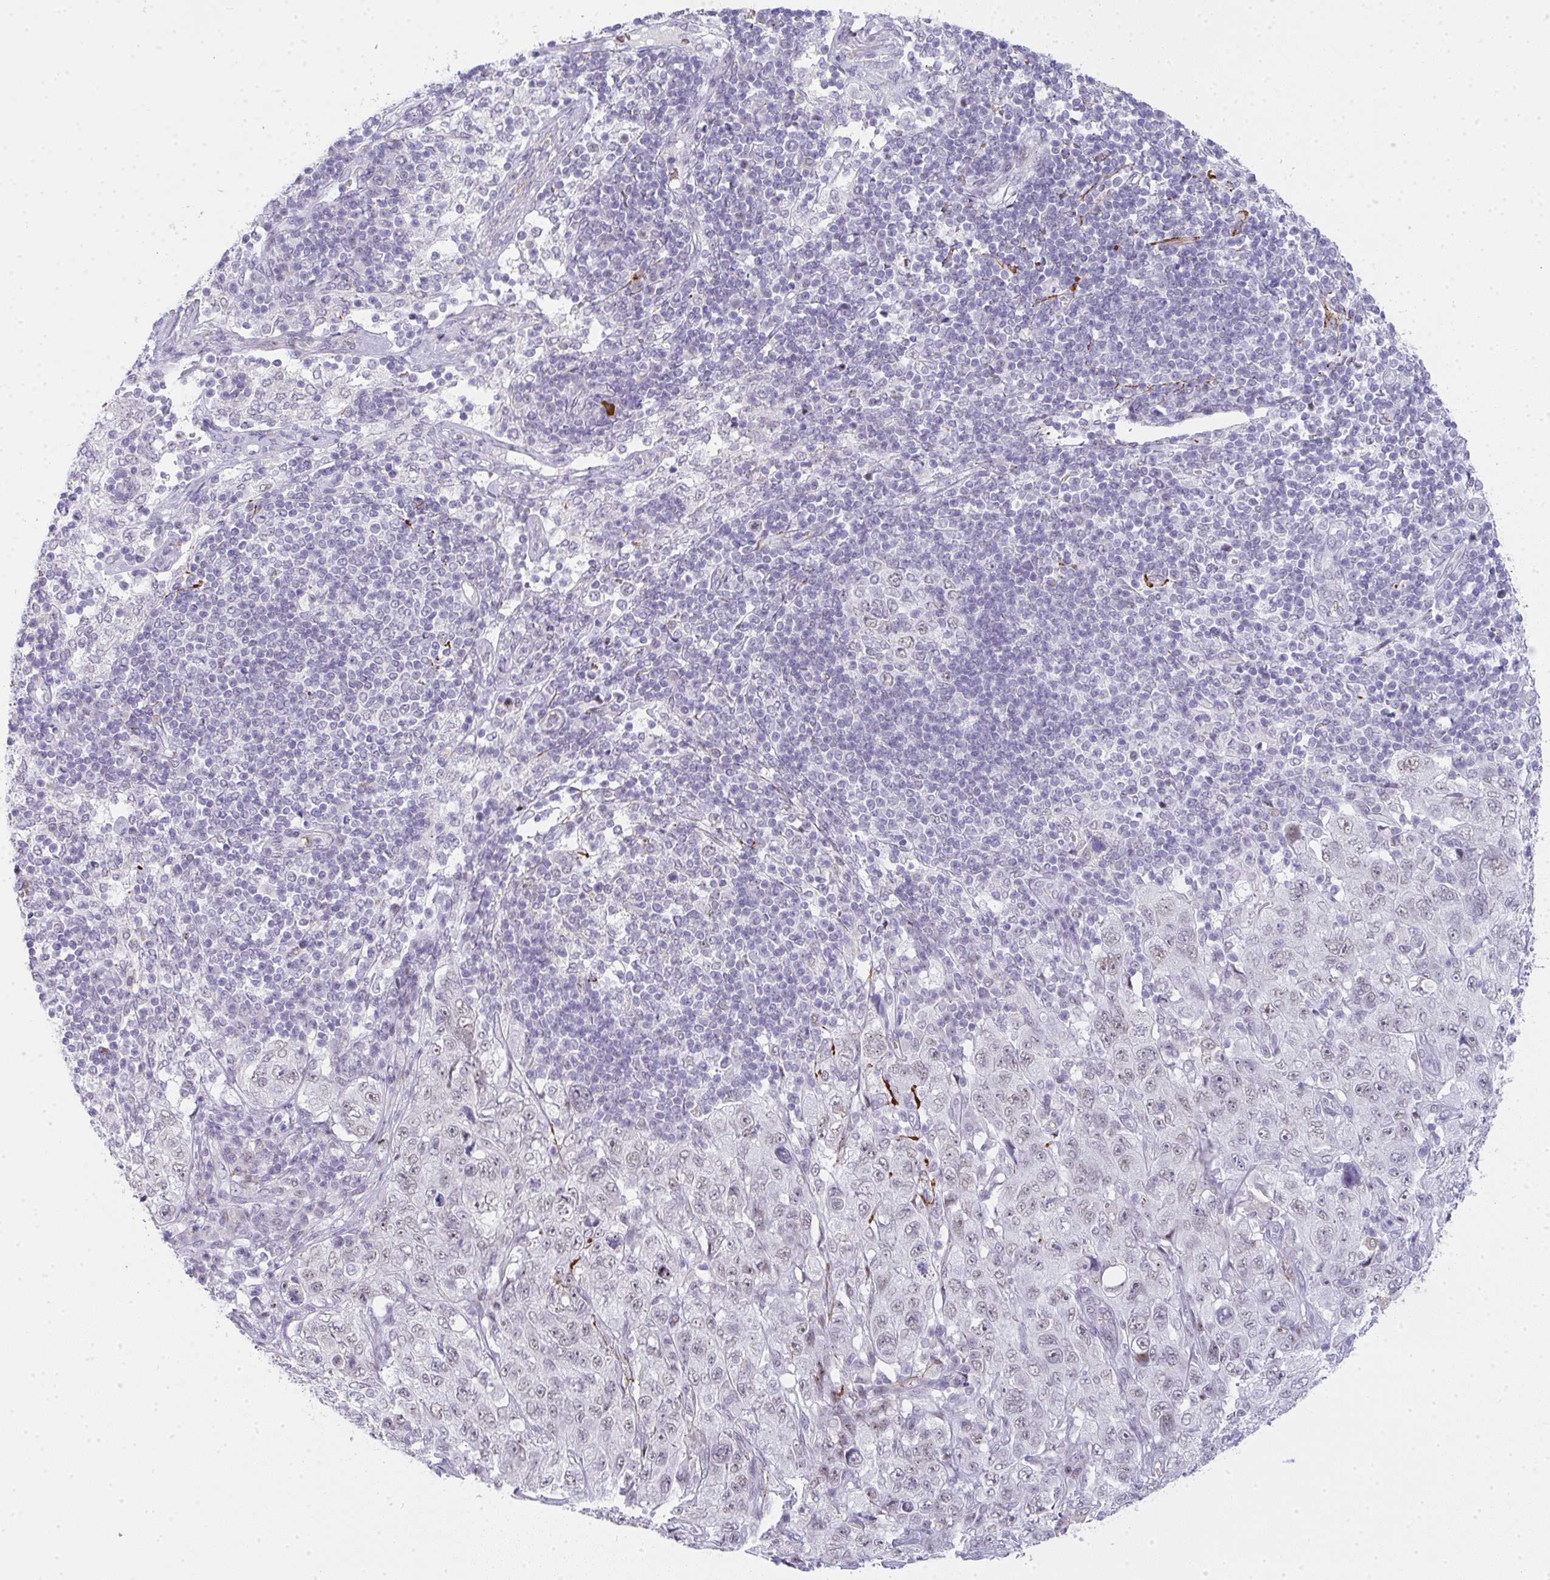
{"staining": {"intensity": "weak", "quantity": "<25%", "location": "nuclear"}, "tissue": "pancreatic cancer", "cell_type": "Tumor cells", "image_type": "cancer", "snomed": [{"axis": "morphology", "description": "Adenocarcinoma, NOS"}, {"axis": "topography", "description": "Pancreas"}], "caption": "Immunohistochemical staining of human pancreatic cancer demonstrates no significant expression in tumor cells.", "gene": "TNMD", "patient": {"sex": "male", "age": 68}}